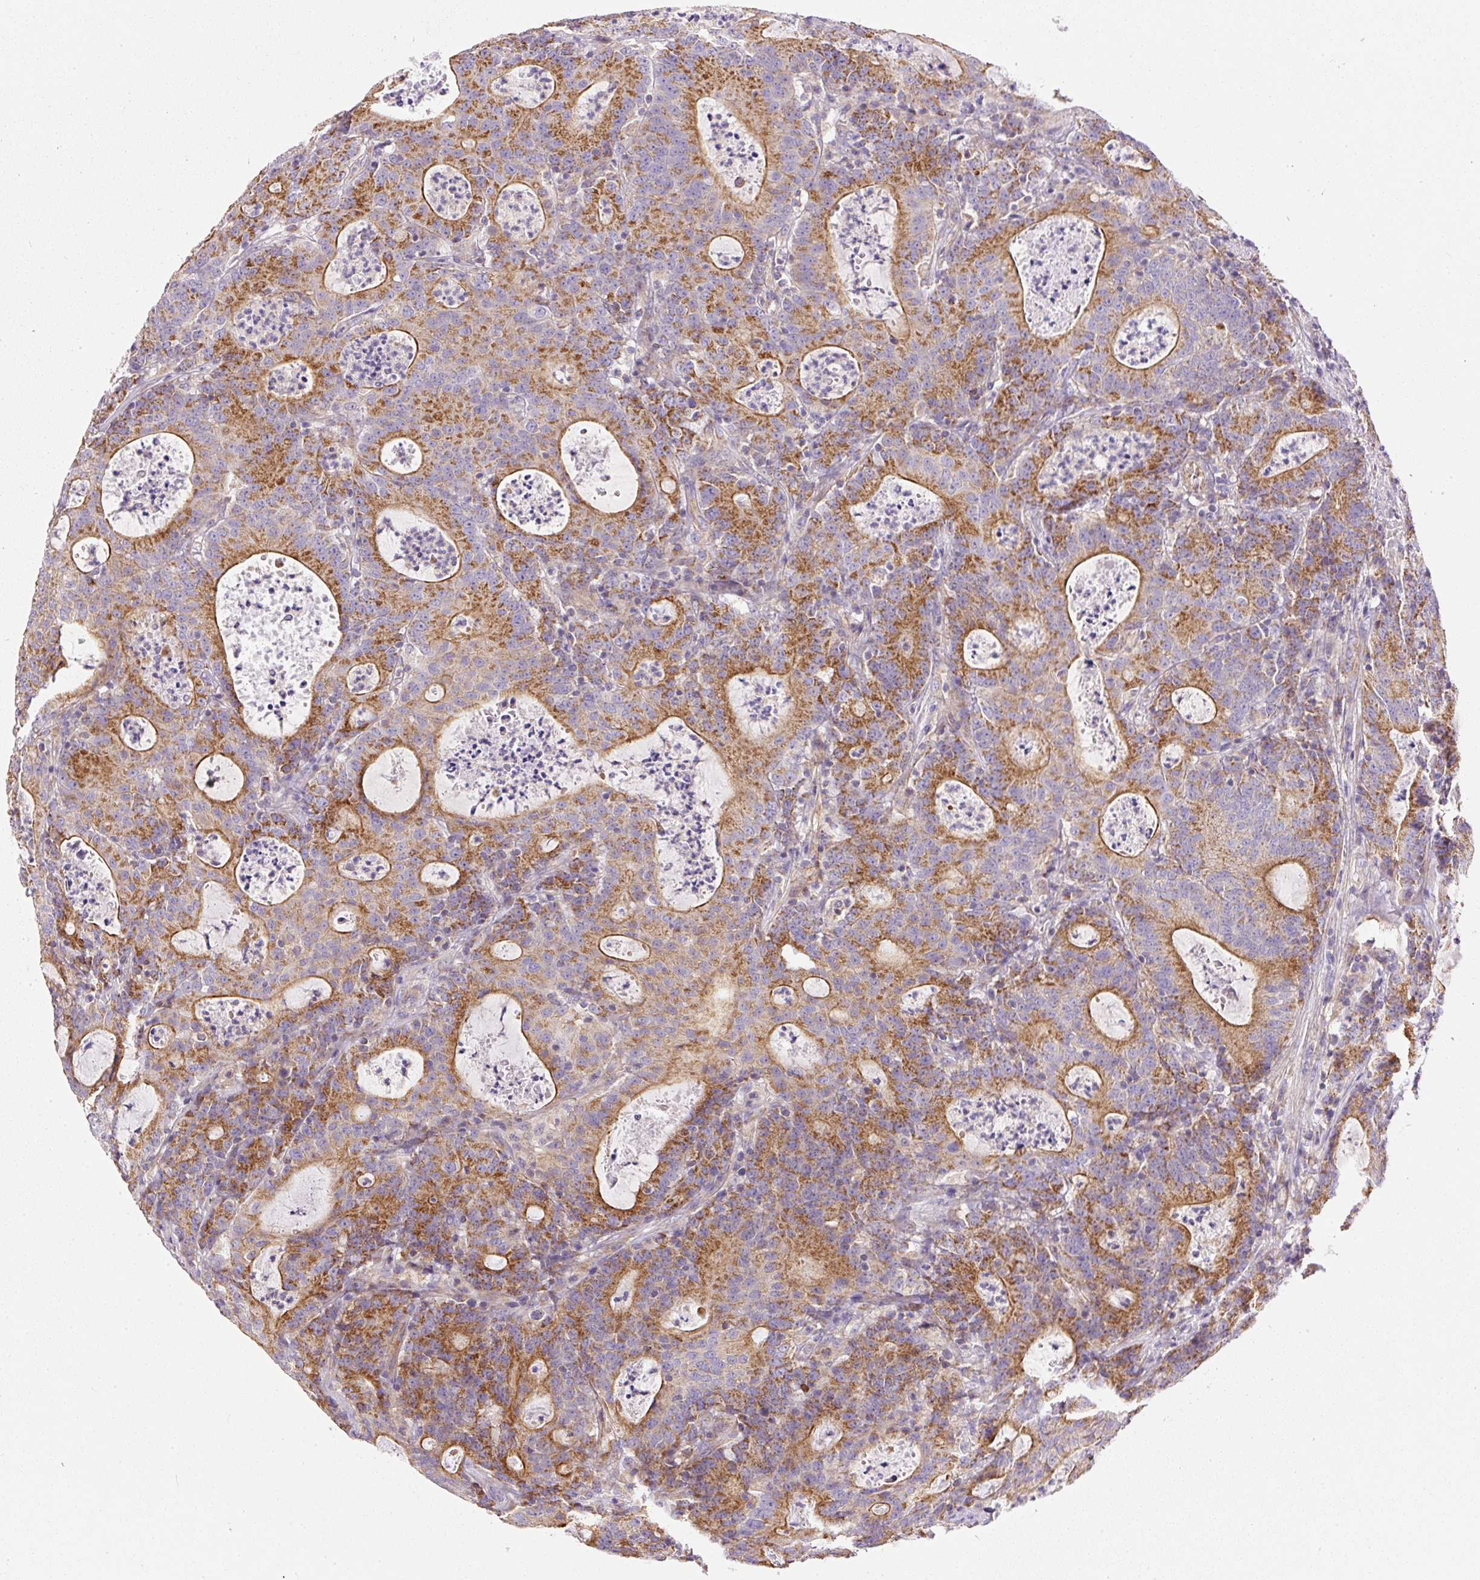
{"staining": {"intensity": "moderate", "quantity": ">75%", "location": "cytoplasmic/membranous"}, "tissue": "colorectal cancer", "cell_type": "Tumor cells", "image_type": "cancer", "snomed": [{"axis": "morphology", "description": "Adenocarcinoma, NOS"}, {"axis": "topography", "description": "Colon"}], "caption": "A histopathology image of colorectal adenocarcinoma stained for a protein displays moderate cytoplasmic/membranous brown staining in tumor cells.", "gene": "NDUFAF2", "patient": {"sex": "male", "age": 83}}